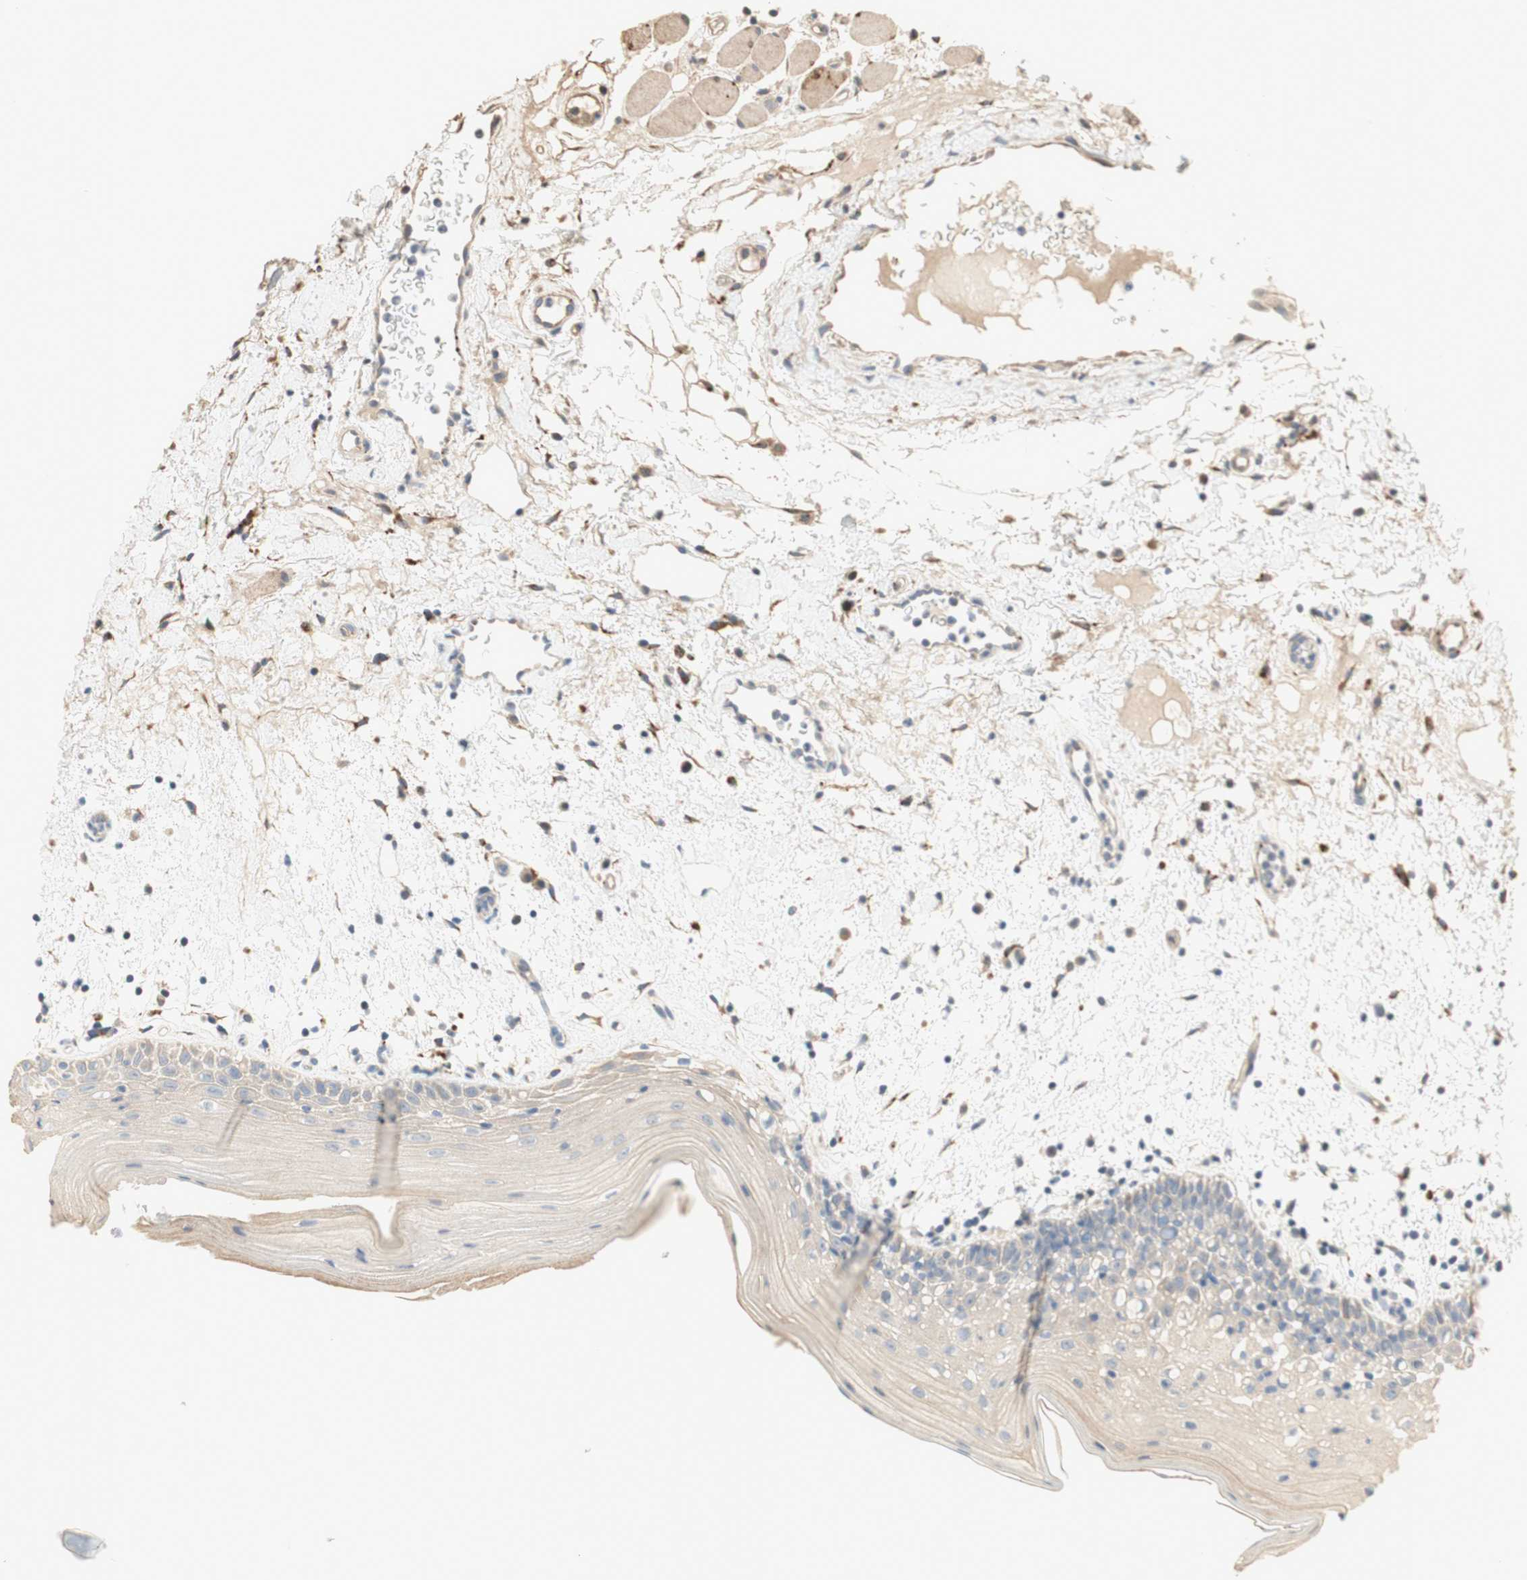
{"staining": {"intensity": "weak", "quantity": ">75%", "location": "cytoplasmic/membranous"}, "tissue": "oral mucosa", "cell_type": "Squamous epithelial cells", "image_type": "normal", "snomed": [{"axis": "morphology", "description": "Normal tissue, NOS"}, {"axis": "morphology", "description": "Squamous cell carcinoma, NOS"}, {"axis": "topography", "description": "Skeletal muscle"}, {"axis": "topography", "description": "Oral tissue"}], "caption": "Protein staining reveals weak cytoplasmic/membranous staining in about >75% of squamous epithelial cells in unremarkable oral mucosa. Ihc stains the protein in brown and the nuclei are stained blue.", "gene": "PTPN21", "patient": {"sex": "male", "age": 71}}